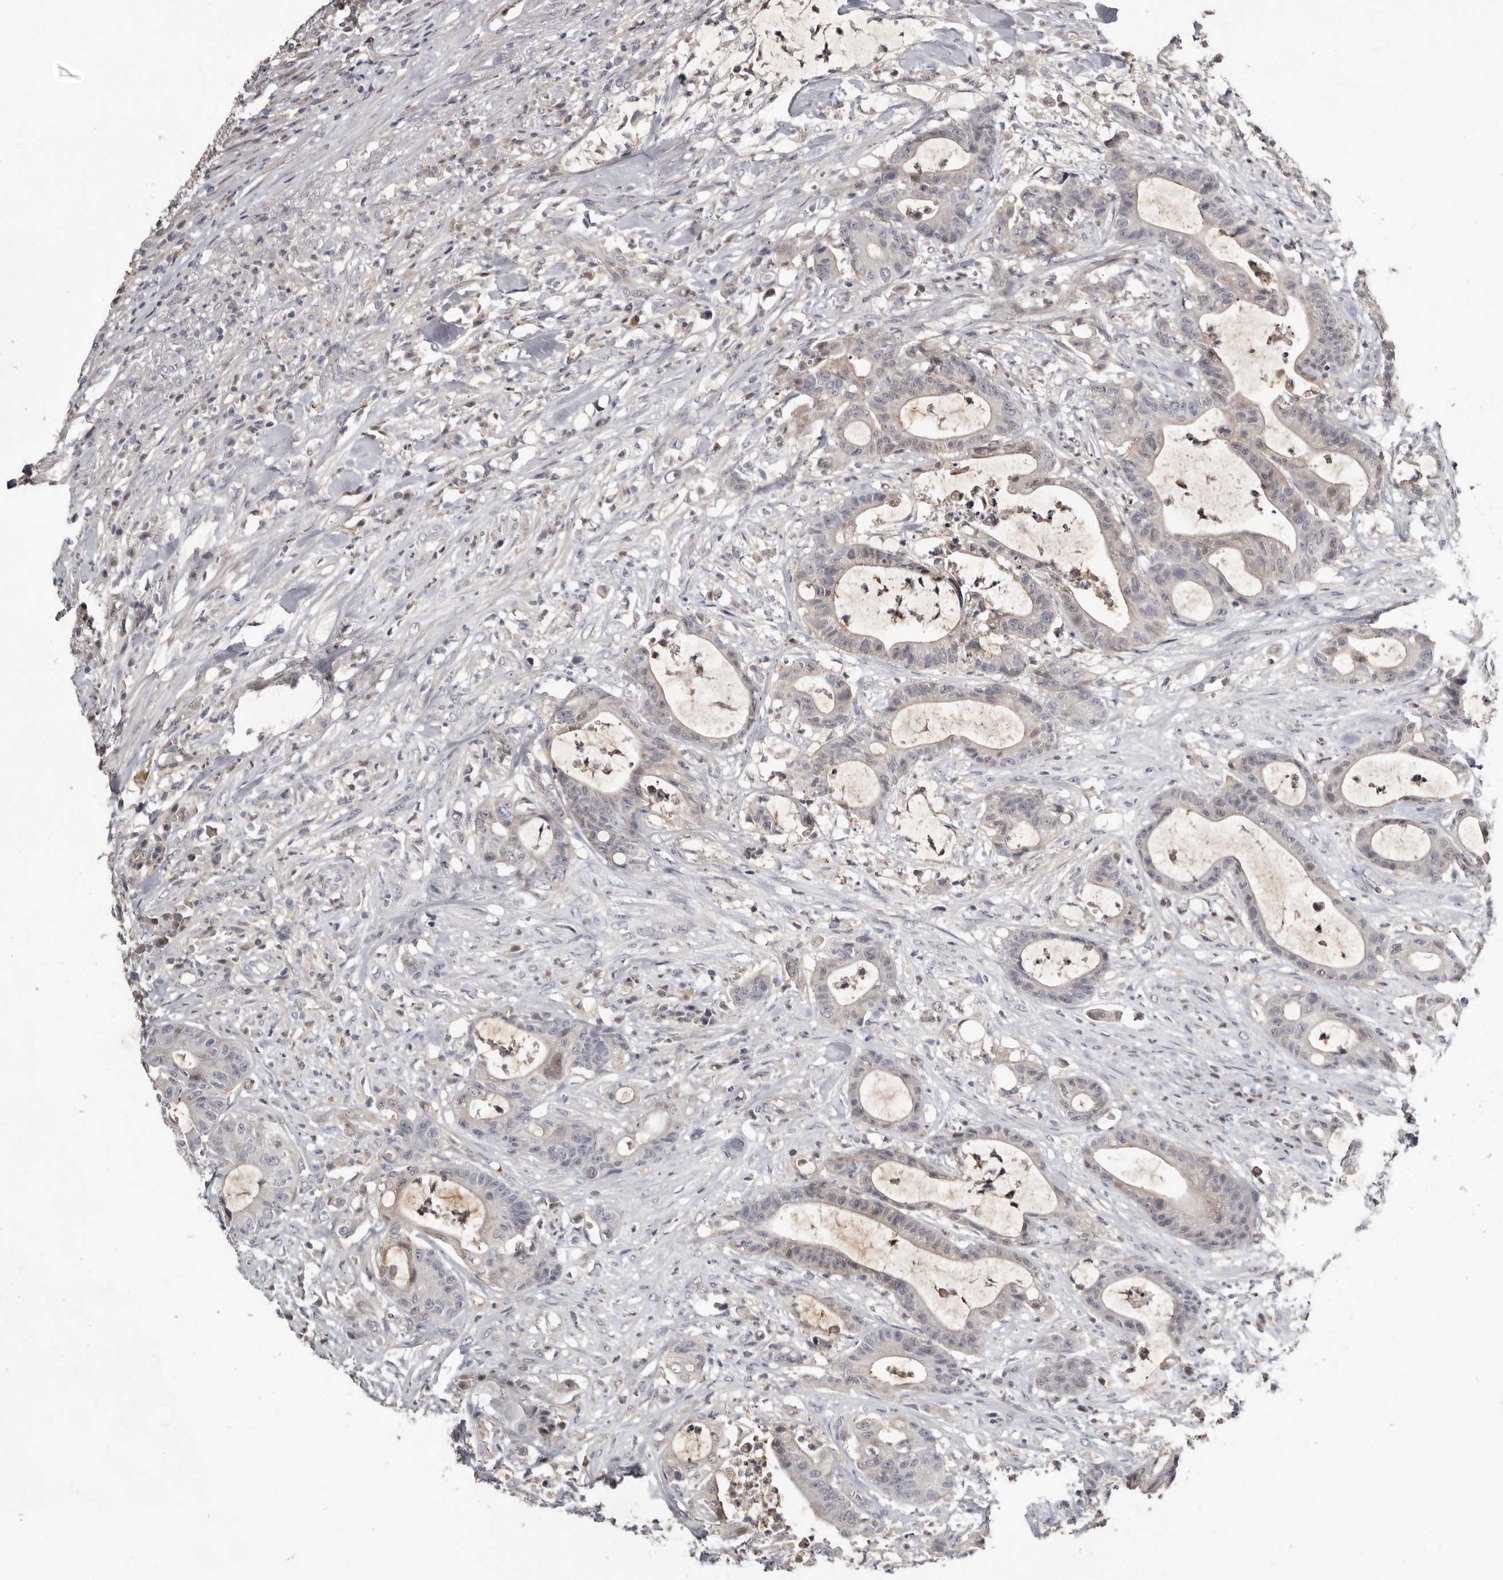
{"staining": {"intensity": "negative", "quantity": "none", "location": "none"}, "tissue": "colorectal cancer", "cell_type": "Tumor cells", "image_type": "cancer", "snomed": [{"axis": "morphology", "description": "Adenocarcinoma, NOS"}, {"axis": "topography", "description": "Colon"}], "caption": "This is a photomicrograph of immunohistochemistry (IHC) staining of colorectal cancer (adenocarcinoma), which shows no positivity in tumor cells. The staining is performed using DAB (3,3'-diaminobenzidine) brown chromogen with nuclei counter-stained in using hematoxylin.", "gene": "RBKS", "patient": {"sex": "female", "age": 84}}